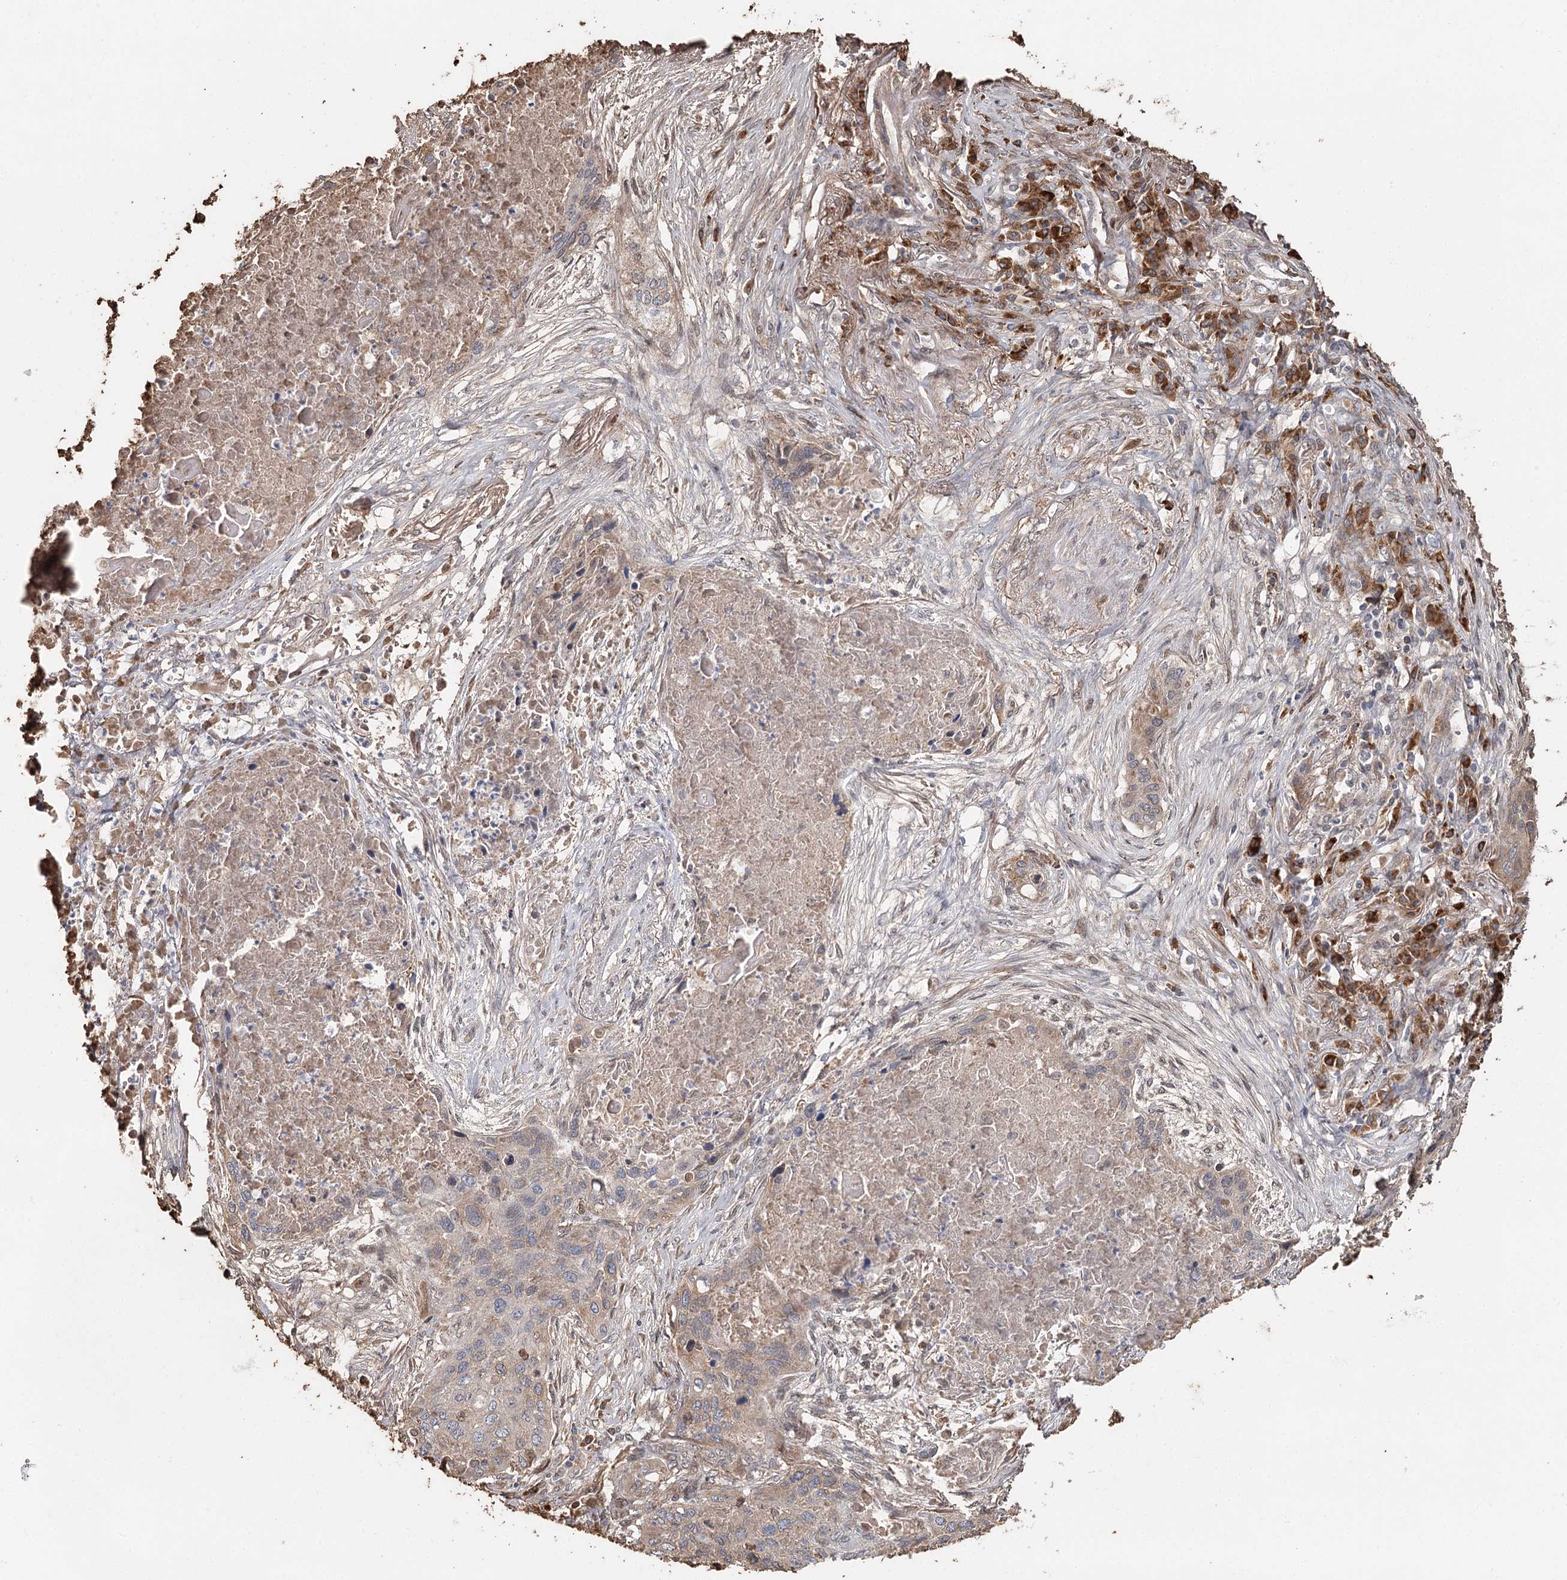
{"staining": {"intensity": "weak", "quantity": "<25%", "location": "cytoplasmic/membranous"}, "tissue": "lung cancer", "cell_type": "Tumor cells", "image_type": "cancer", "snomed": [{"axis": "morphology", "description": "Squamous cell carcinoma, NOS"}, {"axis": "topography", "description": "Lung"}], "caption": "Tumor cells show no significant protein staining in lung cancer (squamous cell carcinoma).", "gene": "SYVN1", "patient": {"sex": "female", "age": 63}}